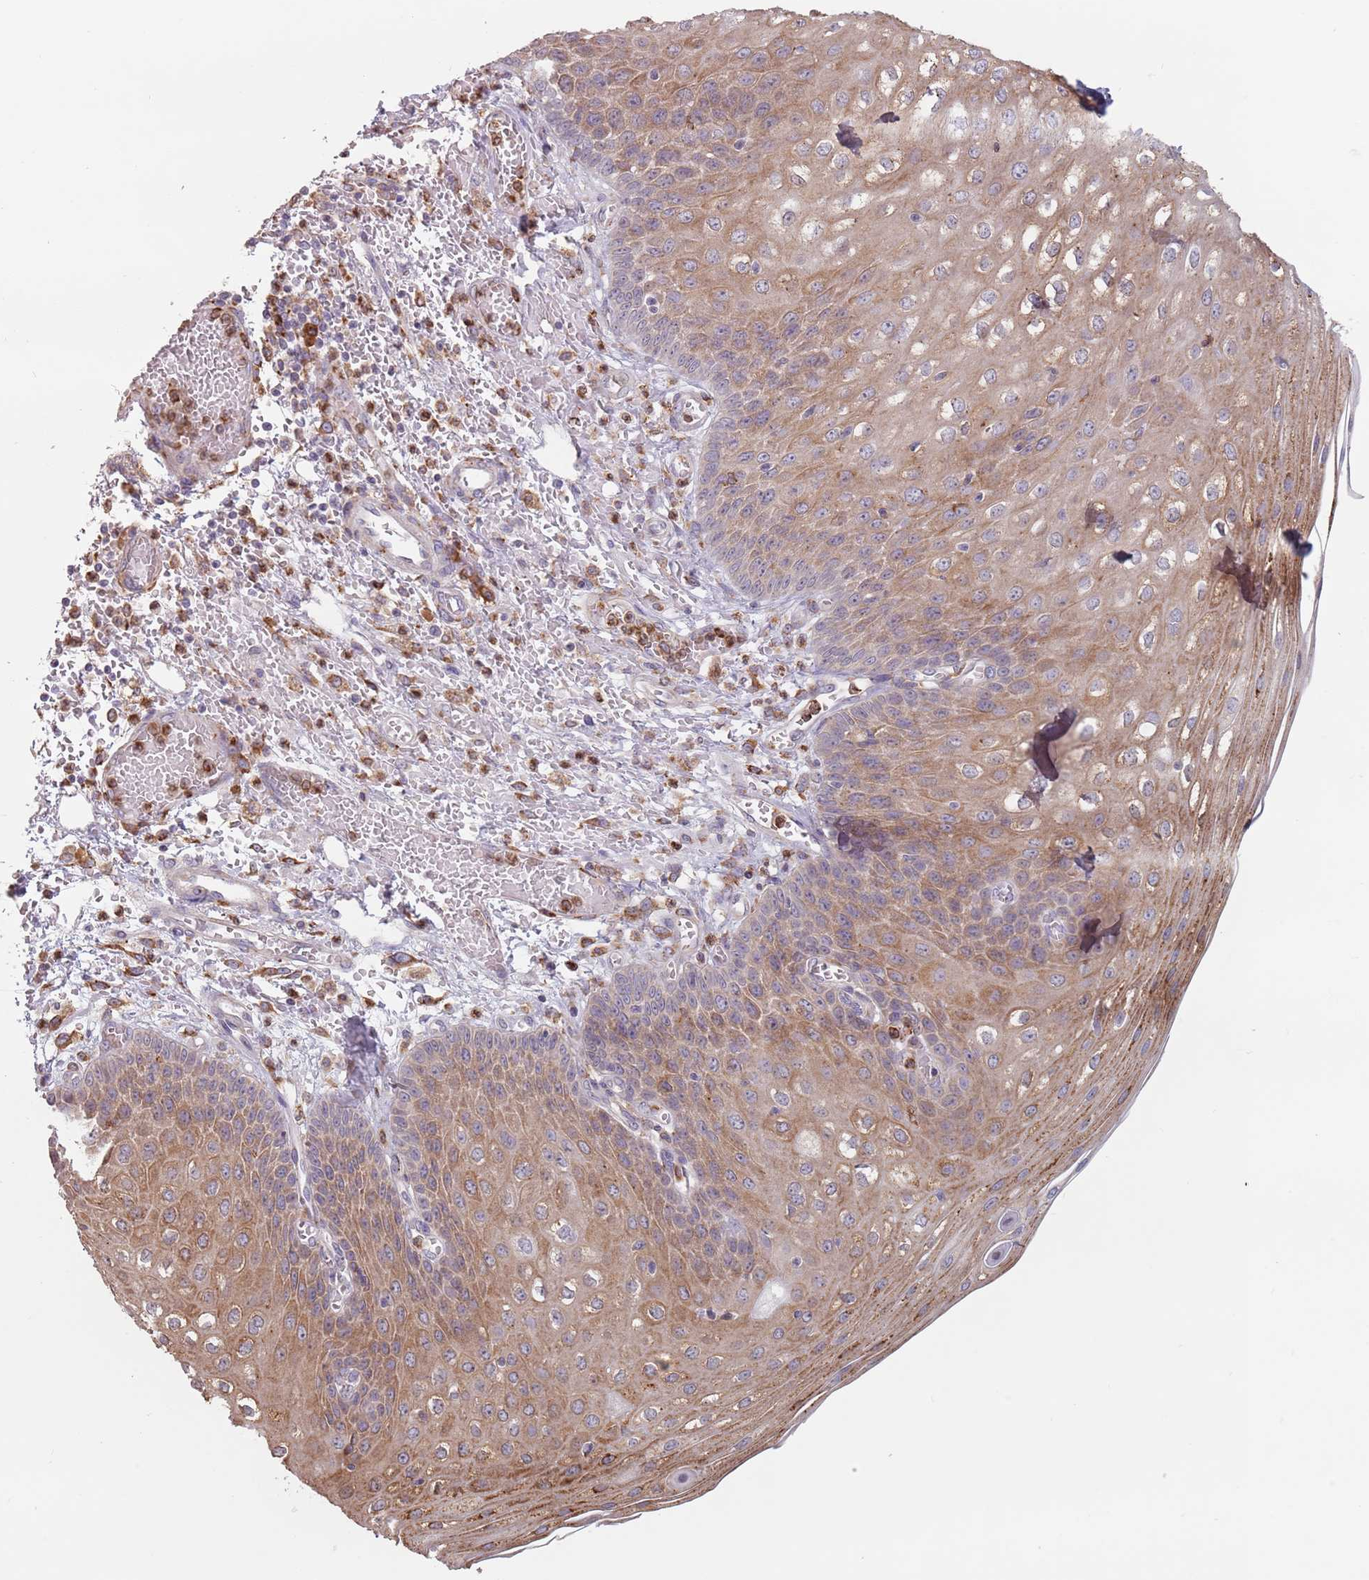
{"staining": {"intensity": "moderate", "quantity": "25%-75%", "location": "cytoplasmic/membranous"}, "tissue": "esophagus", "cell_type": "Squamous epithelial cells", "image_type": "normal", "snomed": [{"axis": "morphology", "description": "Normal tissue, NOS"}, {"axis": "topography", "description": "Esophagus"}], "caption": "A micrograph of esophagus stained for a protein reveals moderate cytoplasmic/membranous brown staining in squamous epithelial cells.", "gene": "RPS9", "patient": {"sex": "male", "age": 81}}